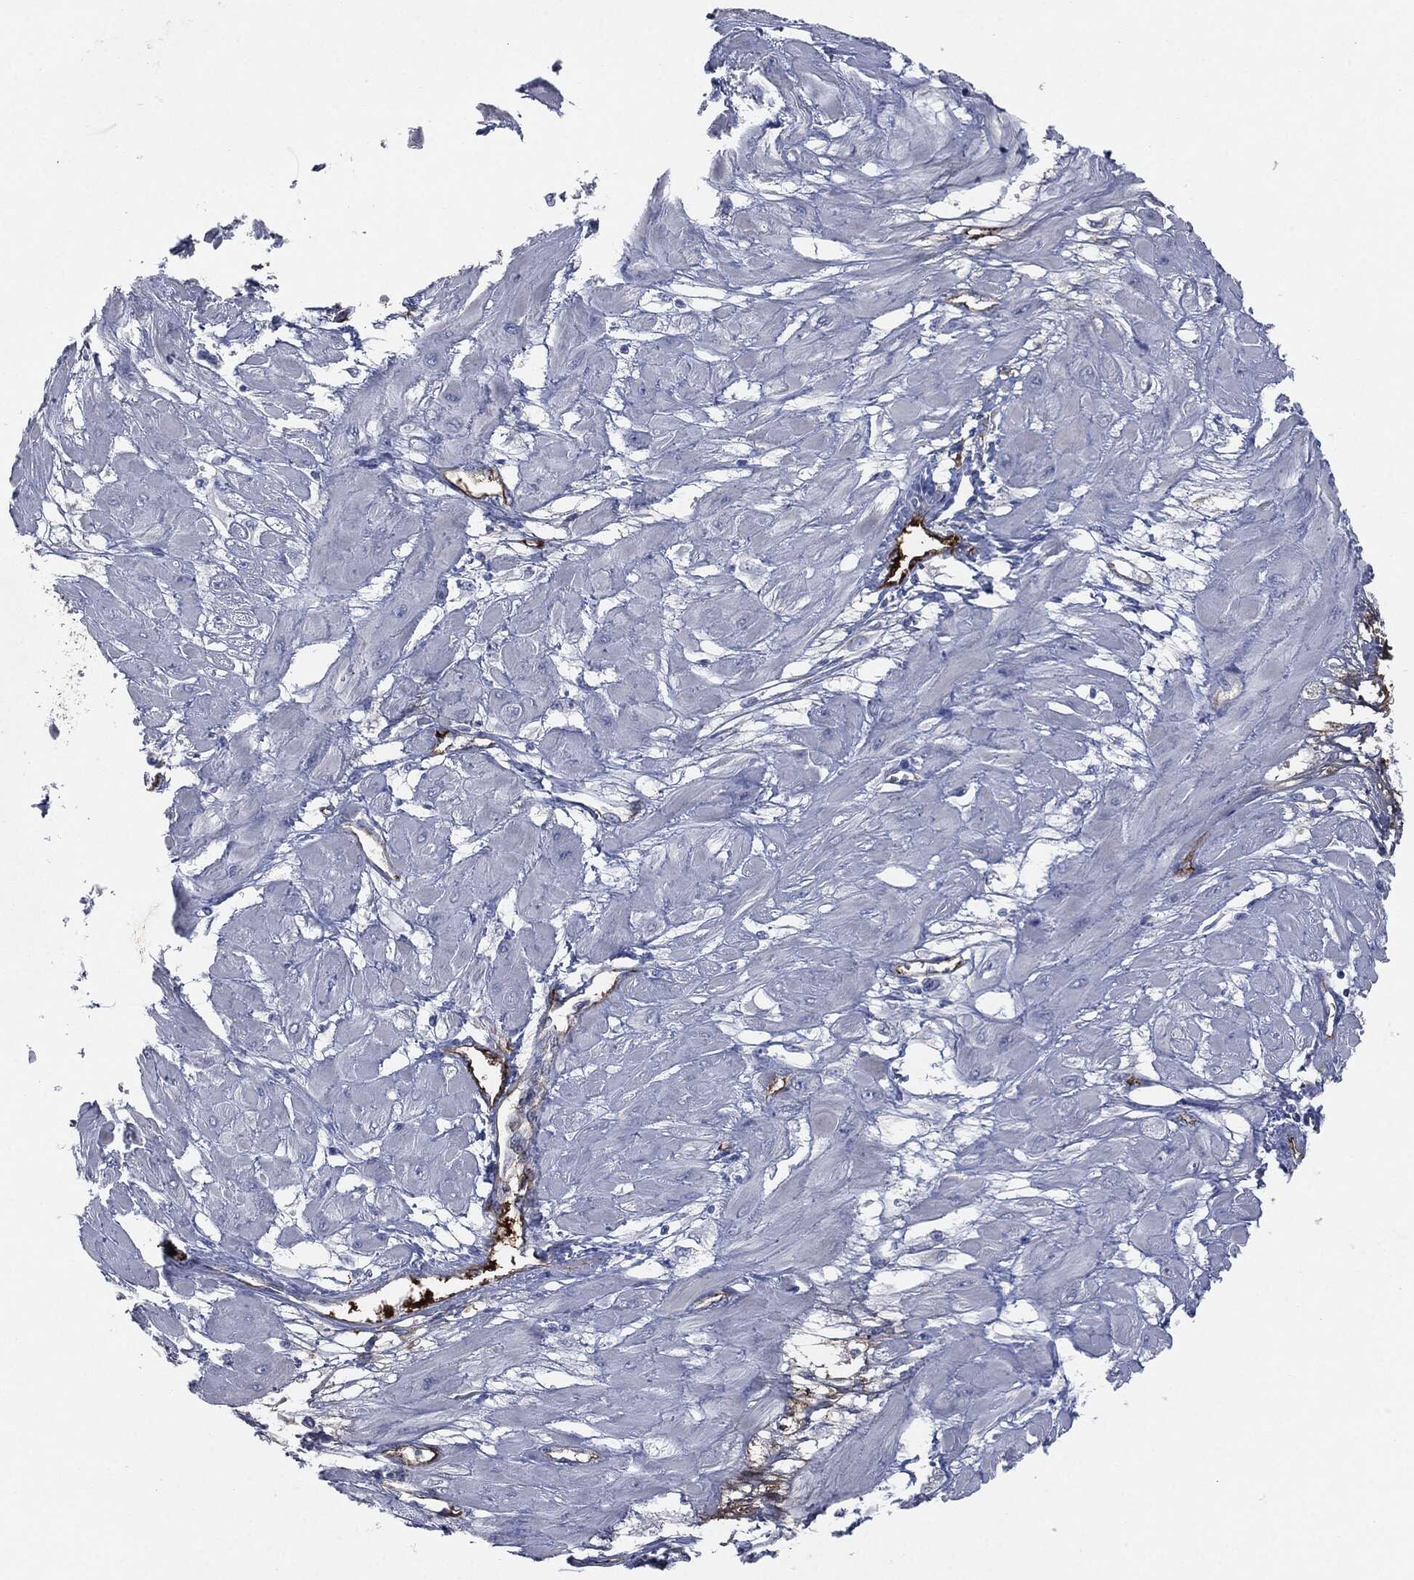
{"staining": {"intensity": "negative", "quantity": "none", "location": "none"}, "tissue": "cervical cancer", "cell_type": "Tumor cells", "image_type": "cancer", "snomed": [{"axis": "morphology", "description": "Squamous cell carcinoma, NOS"}, {"axis": "topography", "description": "Cervix"}], "caption": "Immunohistochemical staining of human squamous cell carcinoma (cervical) shows no significant positivity in tumor cells.", "gene": "APOB", "patient": {"sex": "female", "age": 34}}